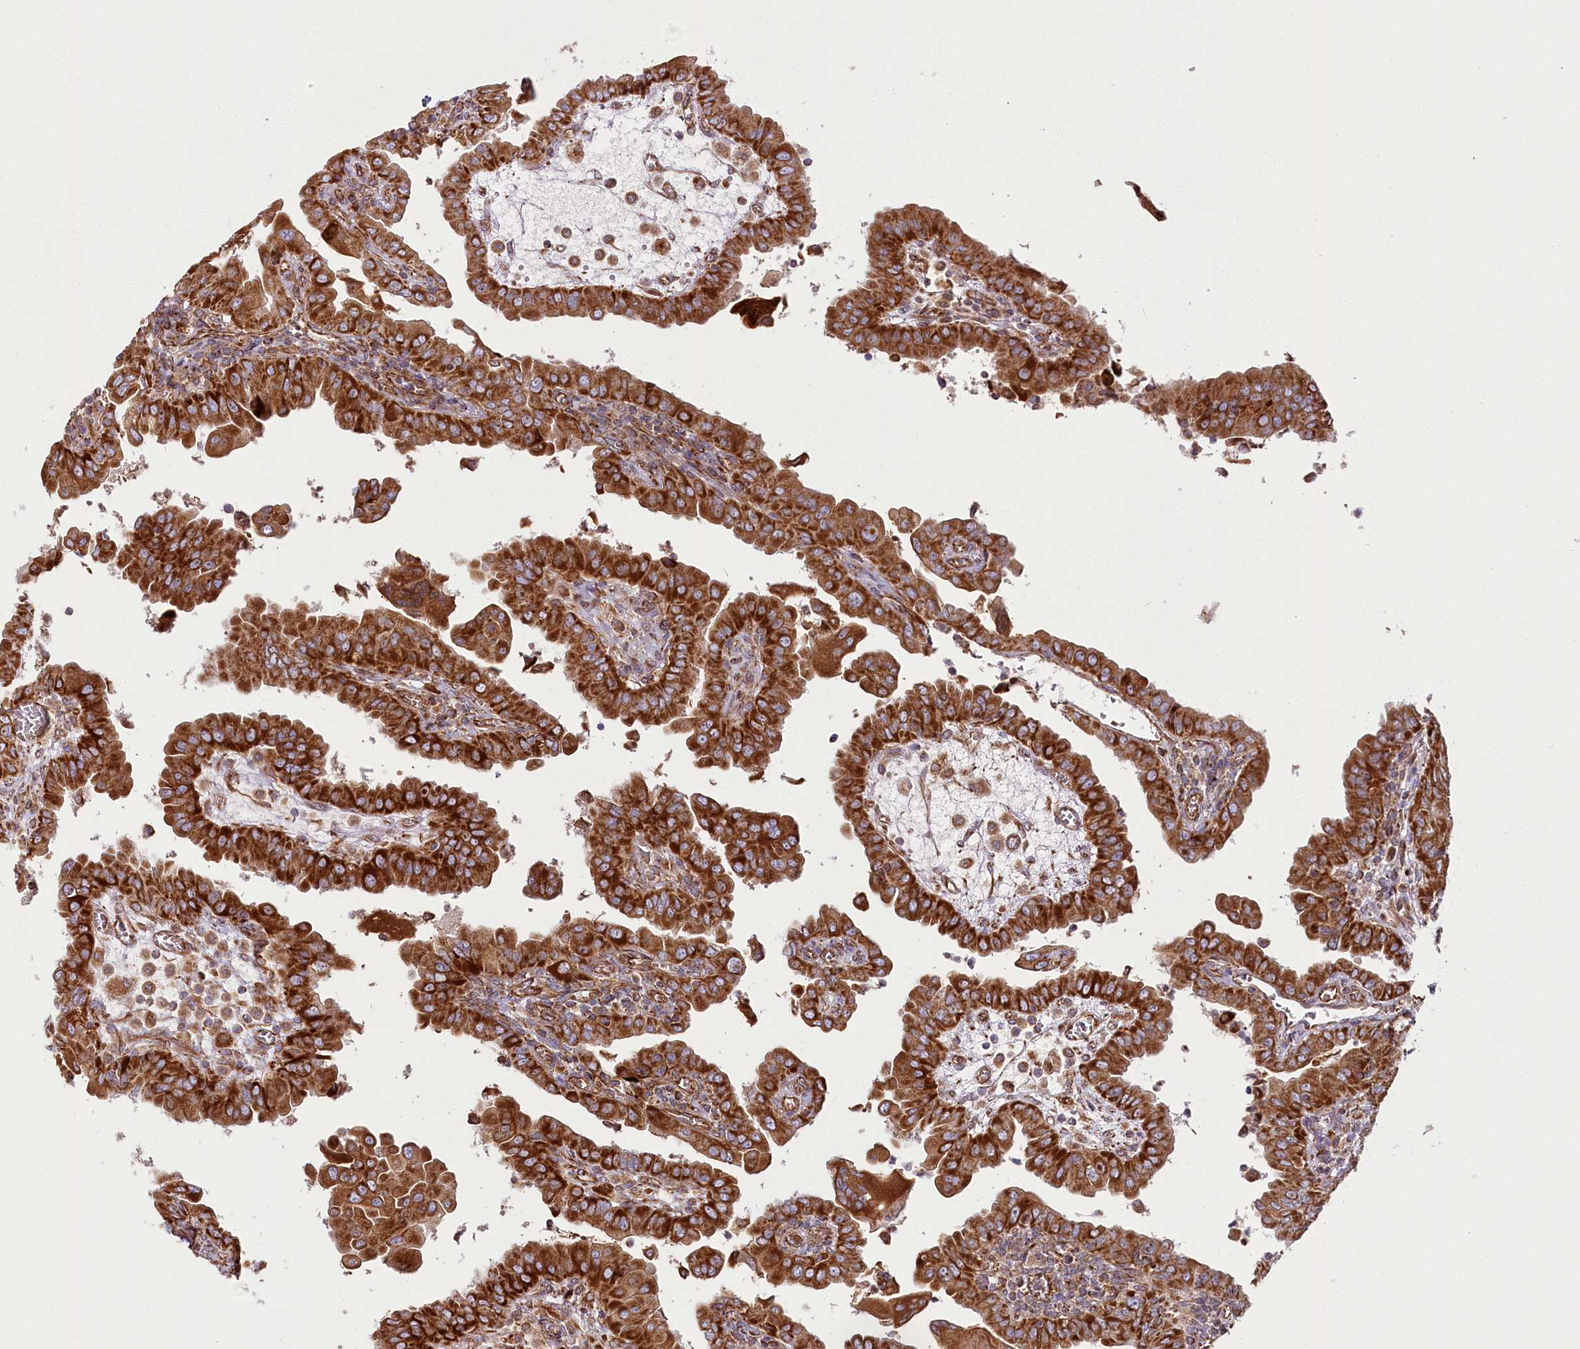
{"staining": {"intensity": "strong", "quantity": ">75%", "location": "cytoplasmic/membranous"}, "tissue": "thyroid cancer", "cell_type": "Tumor cells", "image_type": "cancer", "snomed": [{"axis": "morphology", "description": "Papillary adenocarcinoma, NOS"}, {"axis": "topography", "description": "Thyroid gland"}], "caption": "Immunohistochemical staining of thyroid cancer (papillary adenocarcinoma) exhibits strong cytoplasmic/membranous protein positivity in about >75% of tumor cells.", "gene": "THUMPD3", "patient": {"sex": "male", "age": 33}}